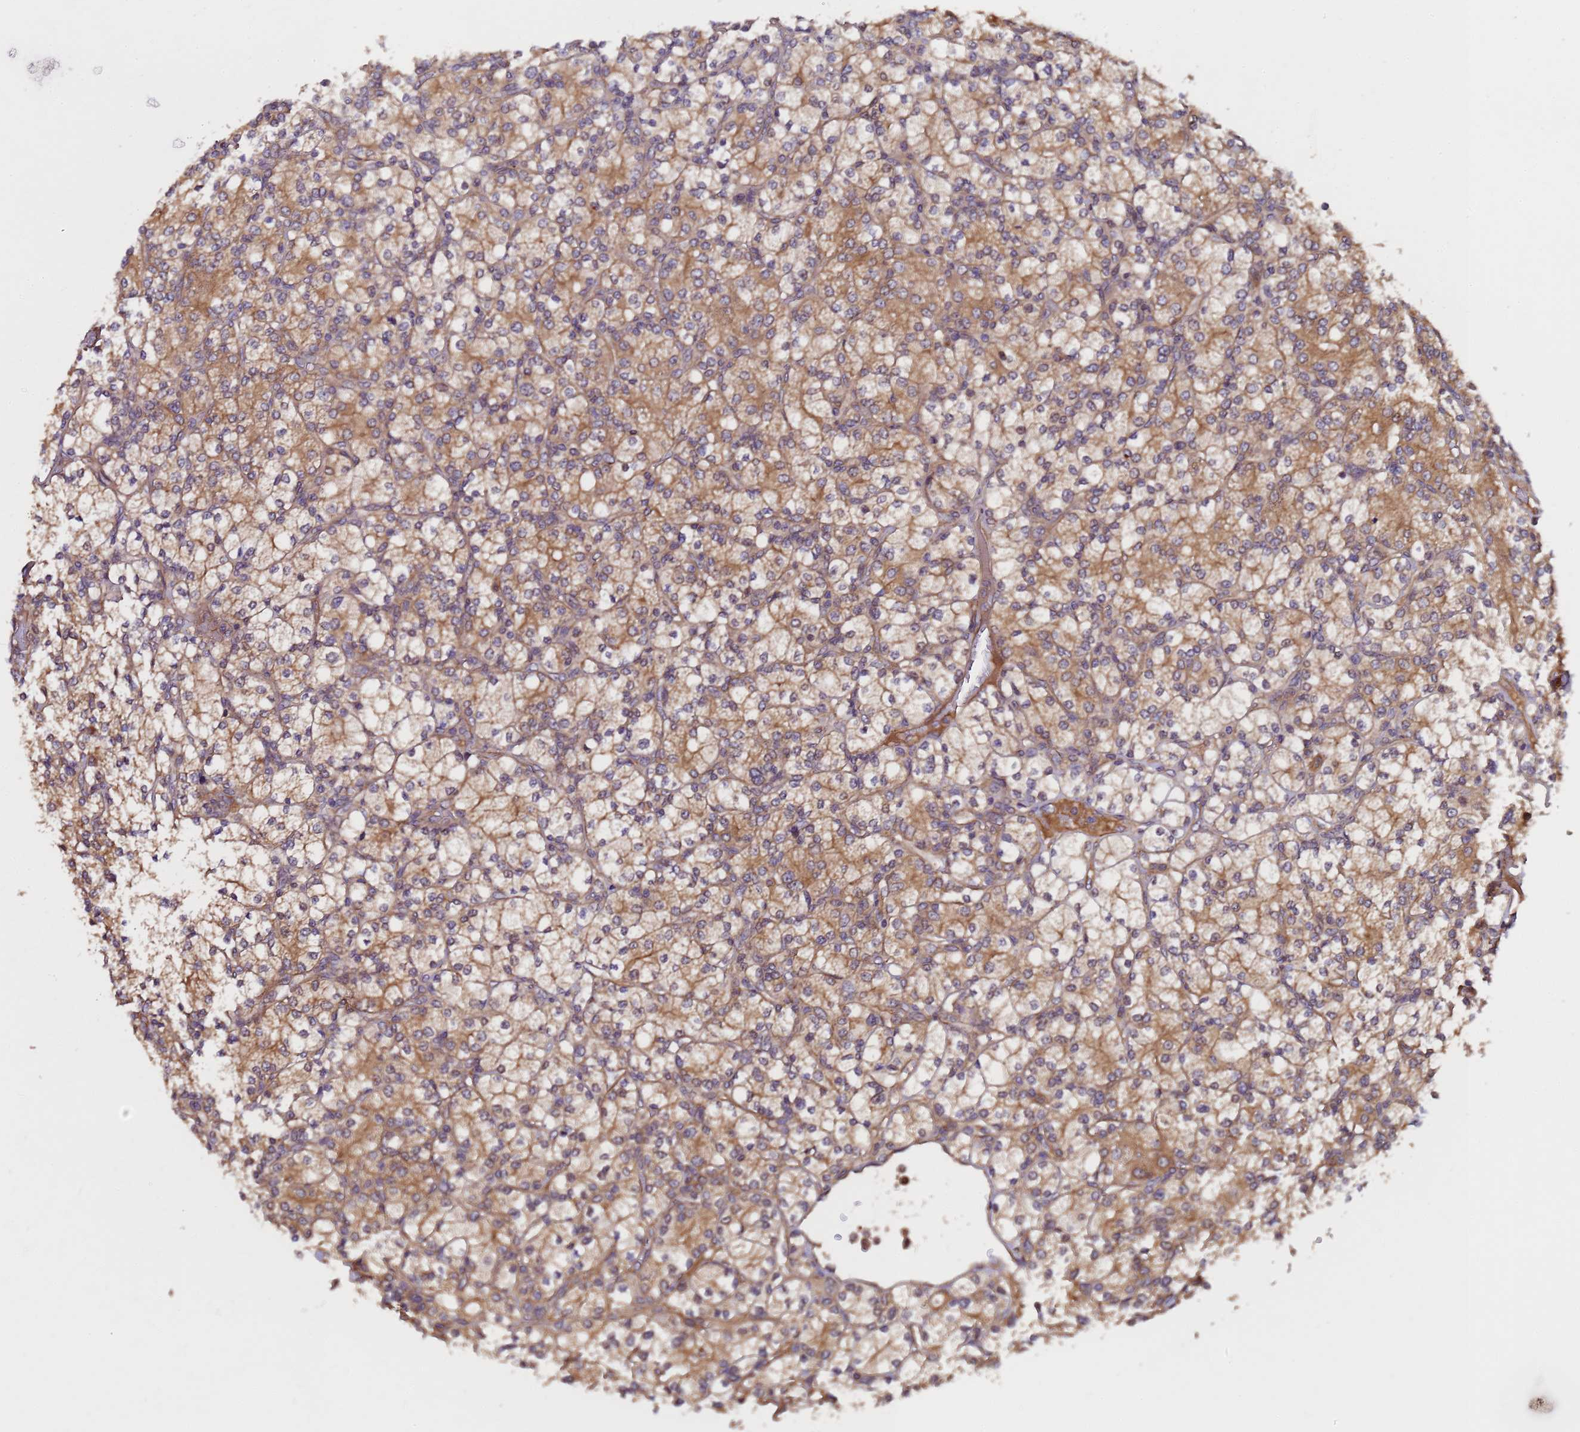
{"staining": {"intensity": "moderate", "quantity": ">75%", "location": "cytoplasmic/membranous"}, "tissue": "renal cancer", "cell_type": "Tumor cells", "image_type": "cancer", "snomed": [{"axis": "morphology", "description": "Adenocarcinoma, NOS"}, {"axis": "topography", "description": "Kidney"}], "caption": "Protein analysis of renal cancer tissue reveals moderate cytoplasmic/membranous expression in about >75% of tumor cells. The staining is performed using DAB (3,3'-diaminobenzidine) brown chromogen to label protein expression. The nuclei are counter-stained blue using hematoxylin.", "gene": "GSTCD", "patient": {"sex": "male", "age": 77}}